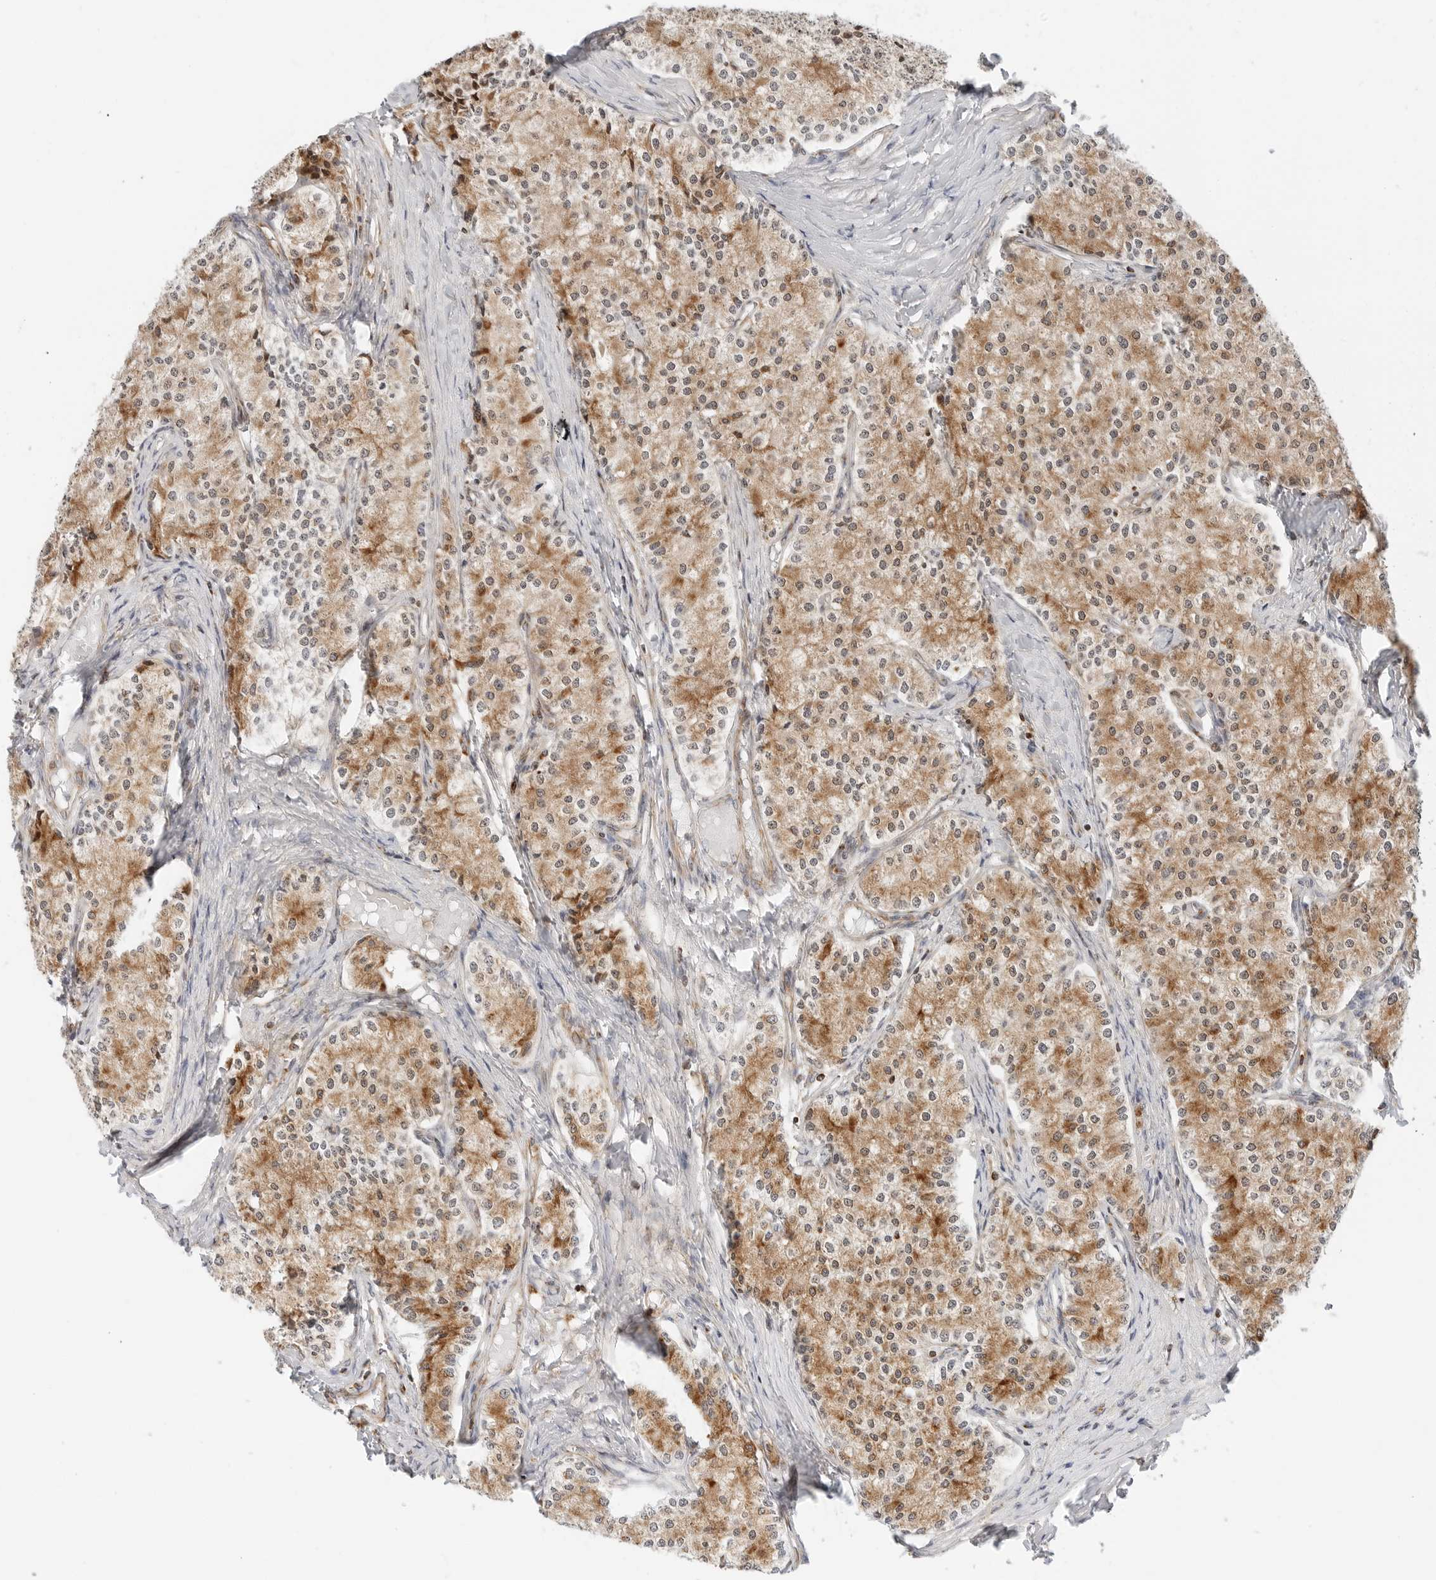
{"staining": {"intensity": "moderate", "quantity": ">75%", "location": "cytoplasmic/membranous"}, "tissue": "carcinoid", "cell_type": "Tumor cells", "image_type": "cancer", "snomed": [{"axis": "morphology", "description": "Carcinoid, malignant, NOS"}, {"axis": "topography", "description": "Colon"}], "caption": "Human carcinoid stained with a protein marker displays moderate staining in tumor cells.", "gene": "DYRK4", "patient": {"sex": "female", "age": 52}}